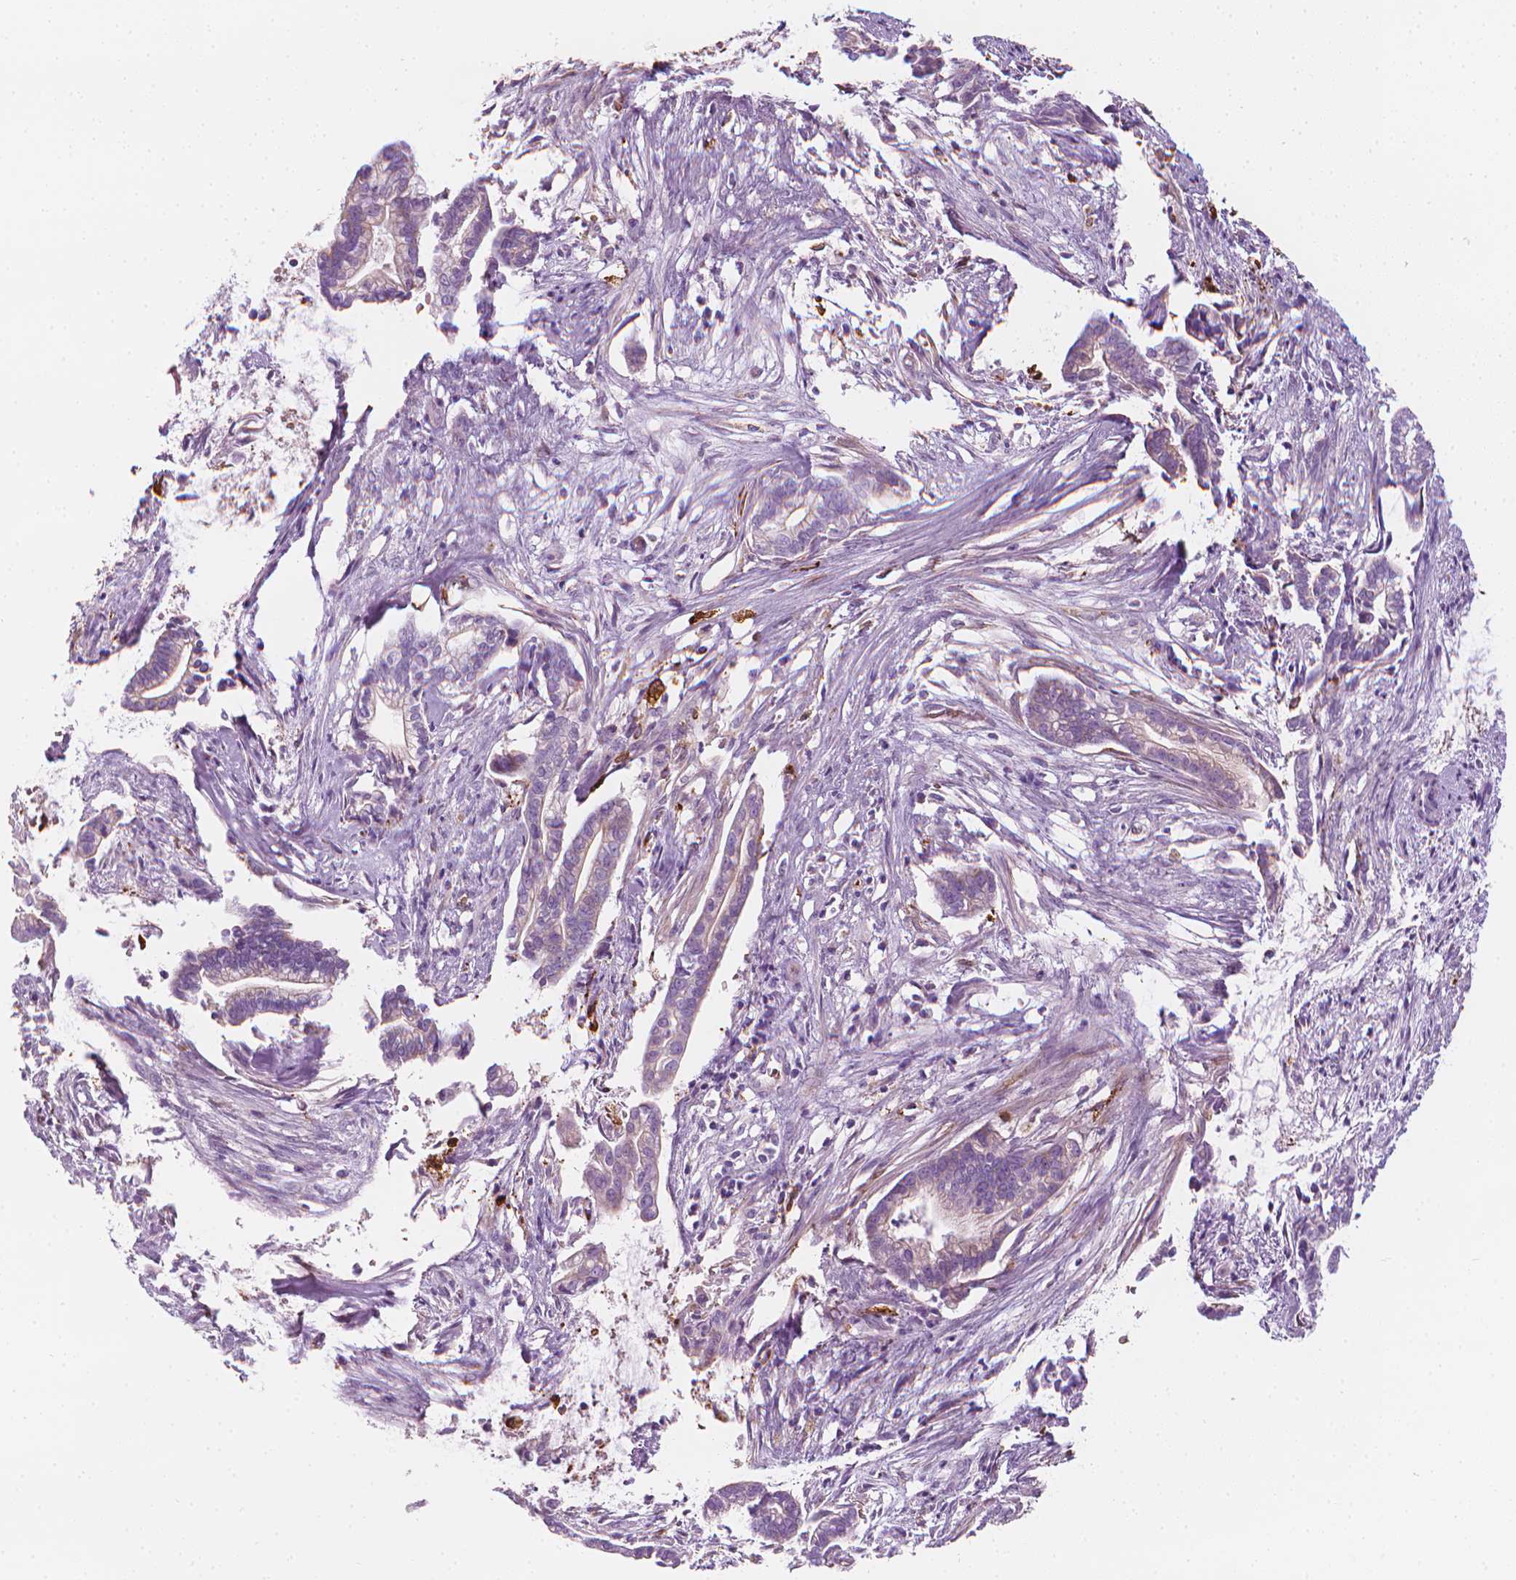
{"staining": {"intensity": "negative", "quantity": "none", "location": "none"}, "tissue": "cervical cancer", "cell_type": "Tumor cells", "image_type": "cancer", "snomed": [{"axis": "morphology", "description": "Adenocarcinoma, NOS"}, {"axis": "topography", "description": "Cervix"}], "caption": "Immunohistochemical staining of human cervical adenocarcinoma reveals no significant expression in tumor cells. The staining is performed using DAB brown chromogen with nuclei counter-stained in using hematoxylin.", "gene": "CES1", "patient": {"sex": "female", "age": 62}}